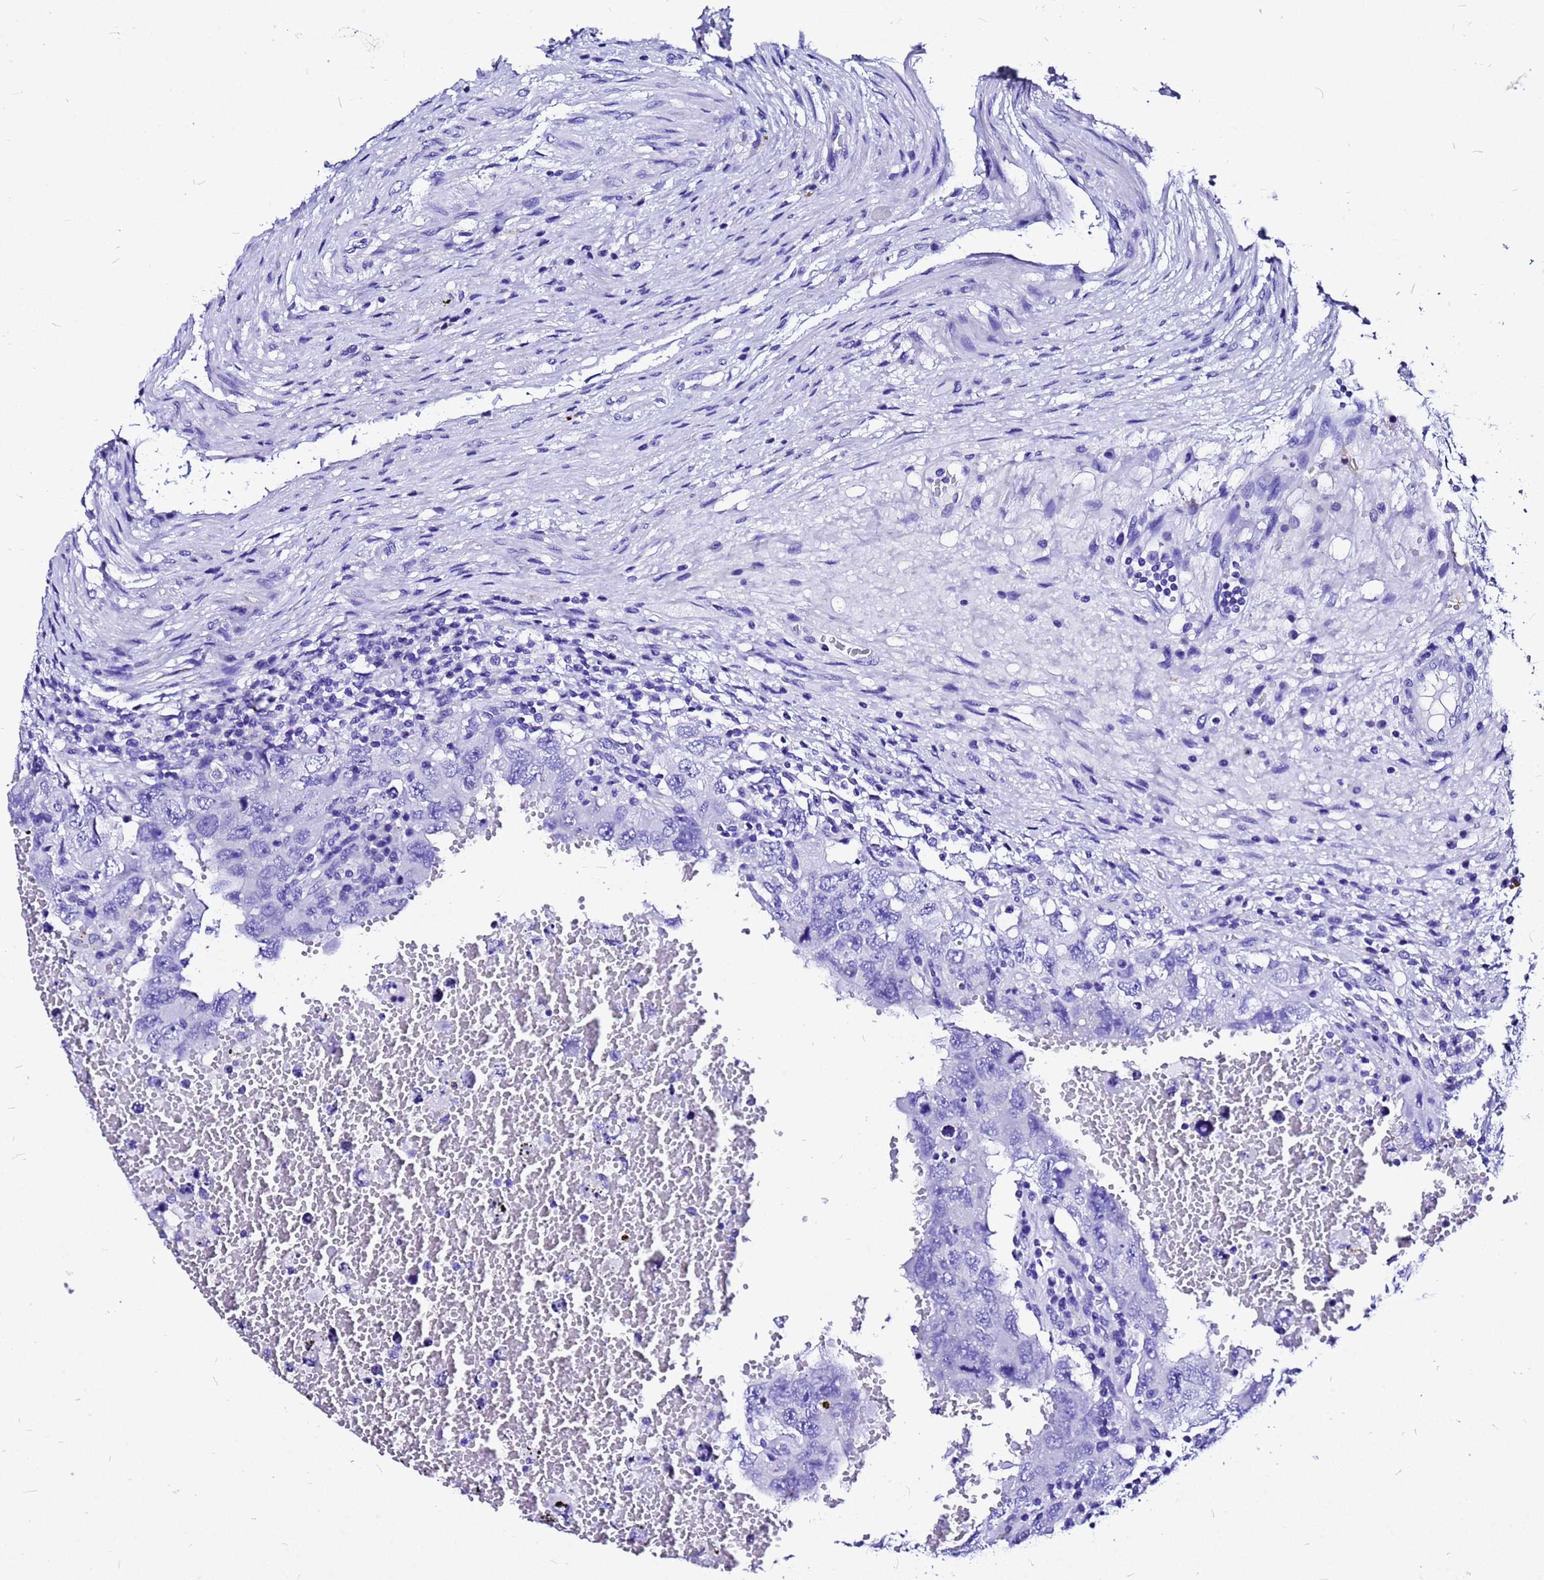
{"staining": {"intensity": "negative", "quantity": "none", "location": "none"}, "tissue": "testis cancer", "cell_type": "Tumor cells", "image_type": "cancer", "snomed": [{"axis": "morphology", "description": "Carcinoma, Embryonal, NOS"}, {"axis": "topography", "description": "Testis"}], "caption": "An IHC histopathology image of testis cancer (embryonal carcinoma) is shown. There is no staining in tumor cells of testis cancer (embryonal carcinoma). (Stains: DAB (3,3'-diaminobenzidine) immunohistochemistry with hematoxylin counter stain, Microscopy: brightfield microscopy at high magnification).", "gene": "HERC4", "patient": {"sex": "male", "age": 26}}